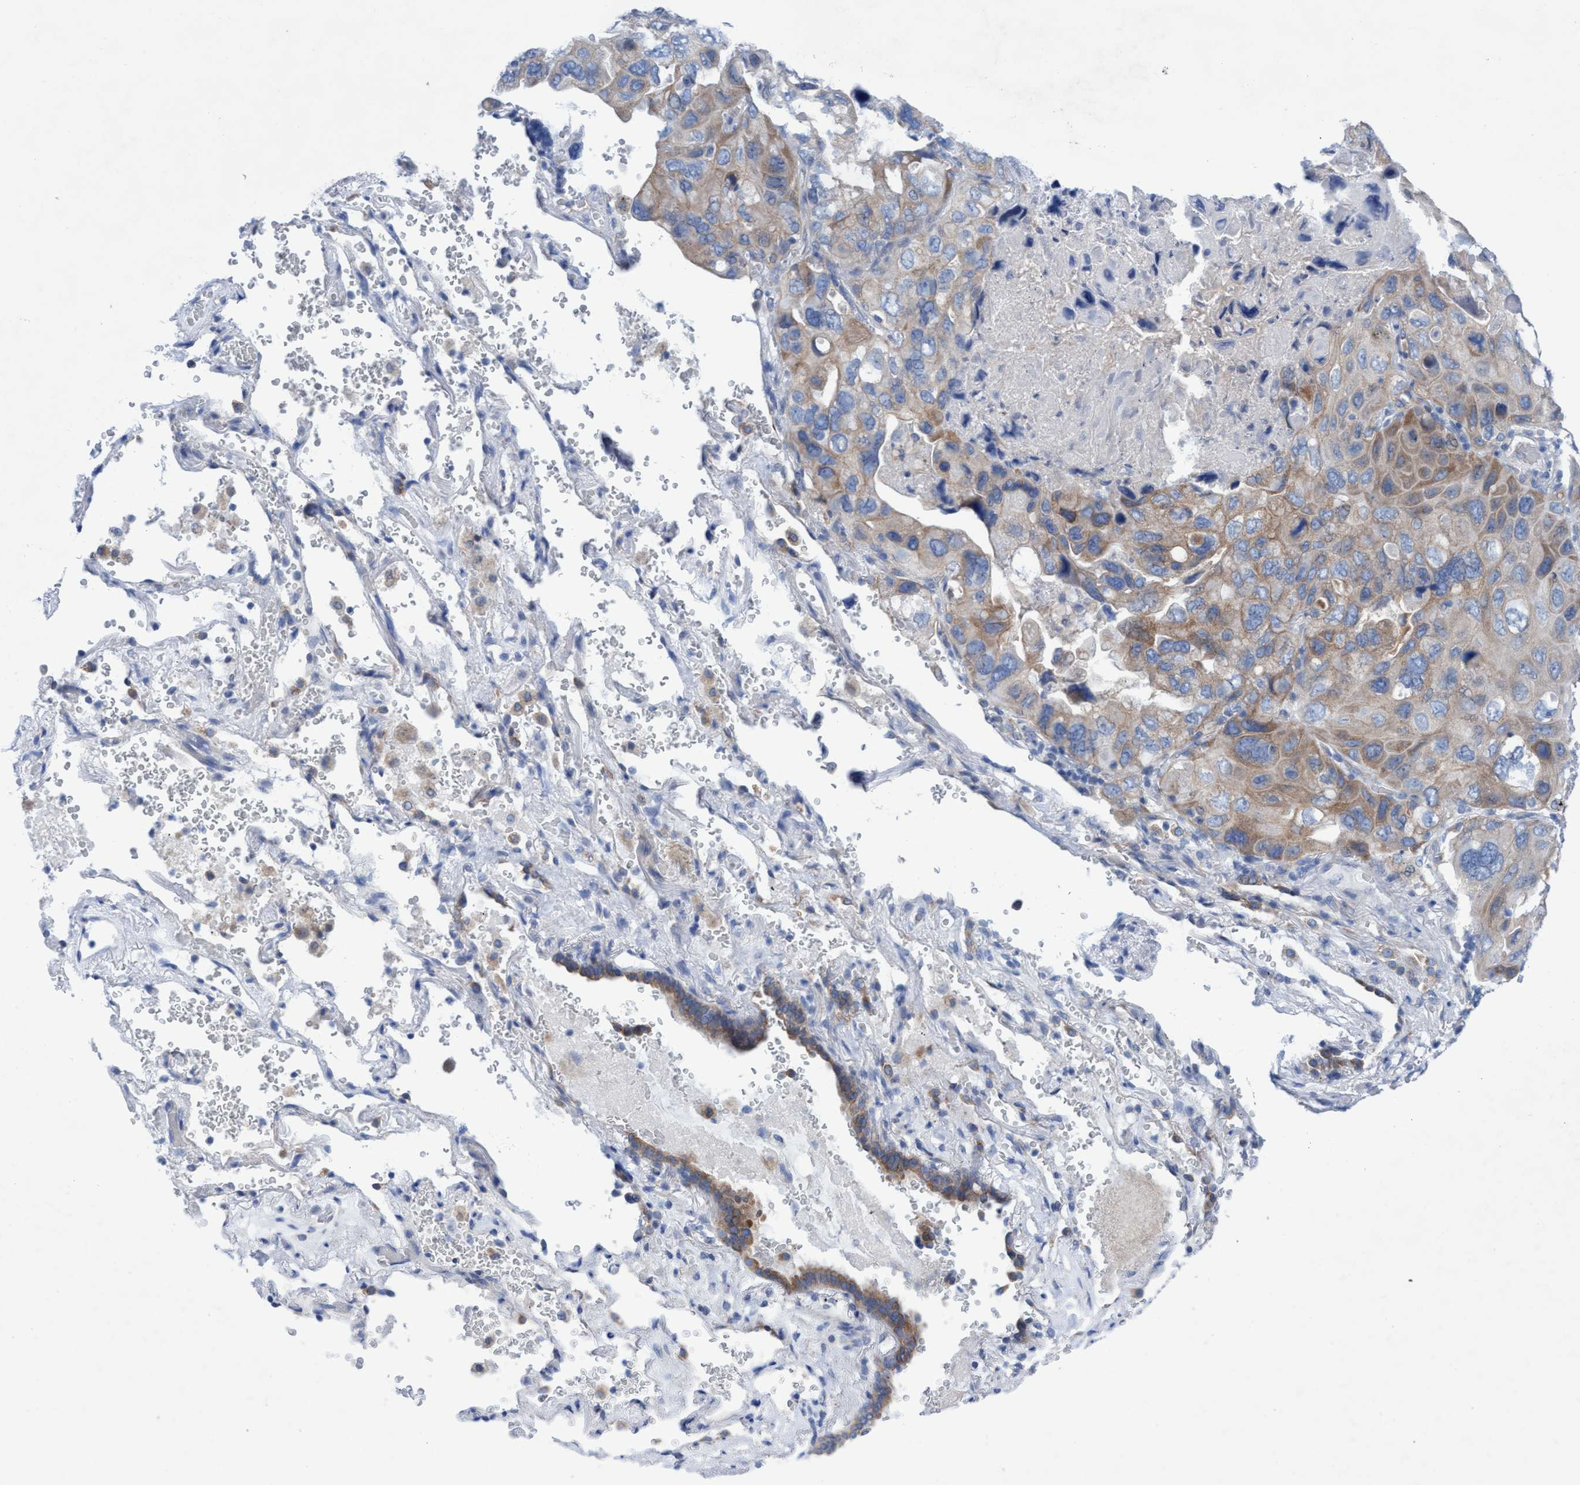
{"staining": {"intensity": "weak", "quantity": ">75%", "location": "cytoplasmic/membranous"}, "tissue": "lung cancer", "cell_type": "Tumor cells", "image_type": "cancer", "snomed": [{"axis": "morphology", "description": "Squamous cell carcinoma, NOS"}, {"axis": "topography", "description": "Lung"}], "caption": "This is a histology image of IHC staining of lung squamous cell carcinoma, which shows weak staining in the cytoplasmic/membranous of tumor cells.", "gene": "RSAD1", "patient": {"sex": "female", "age": 73}}